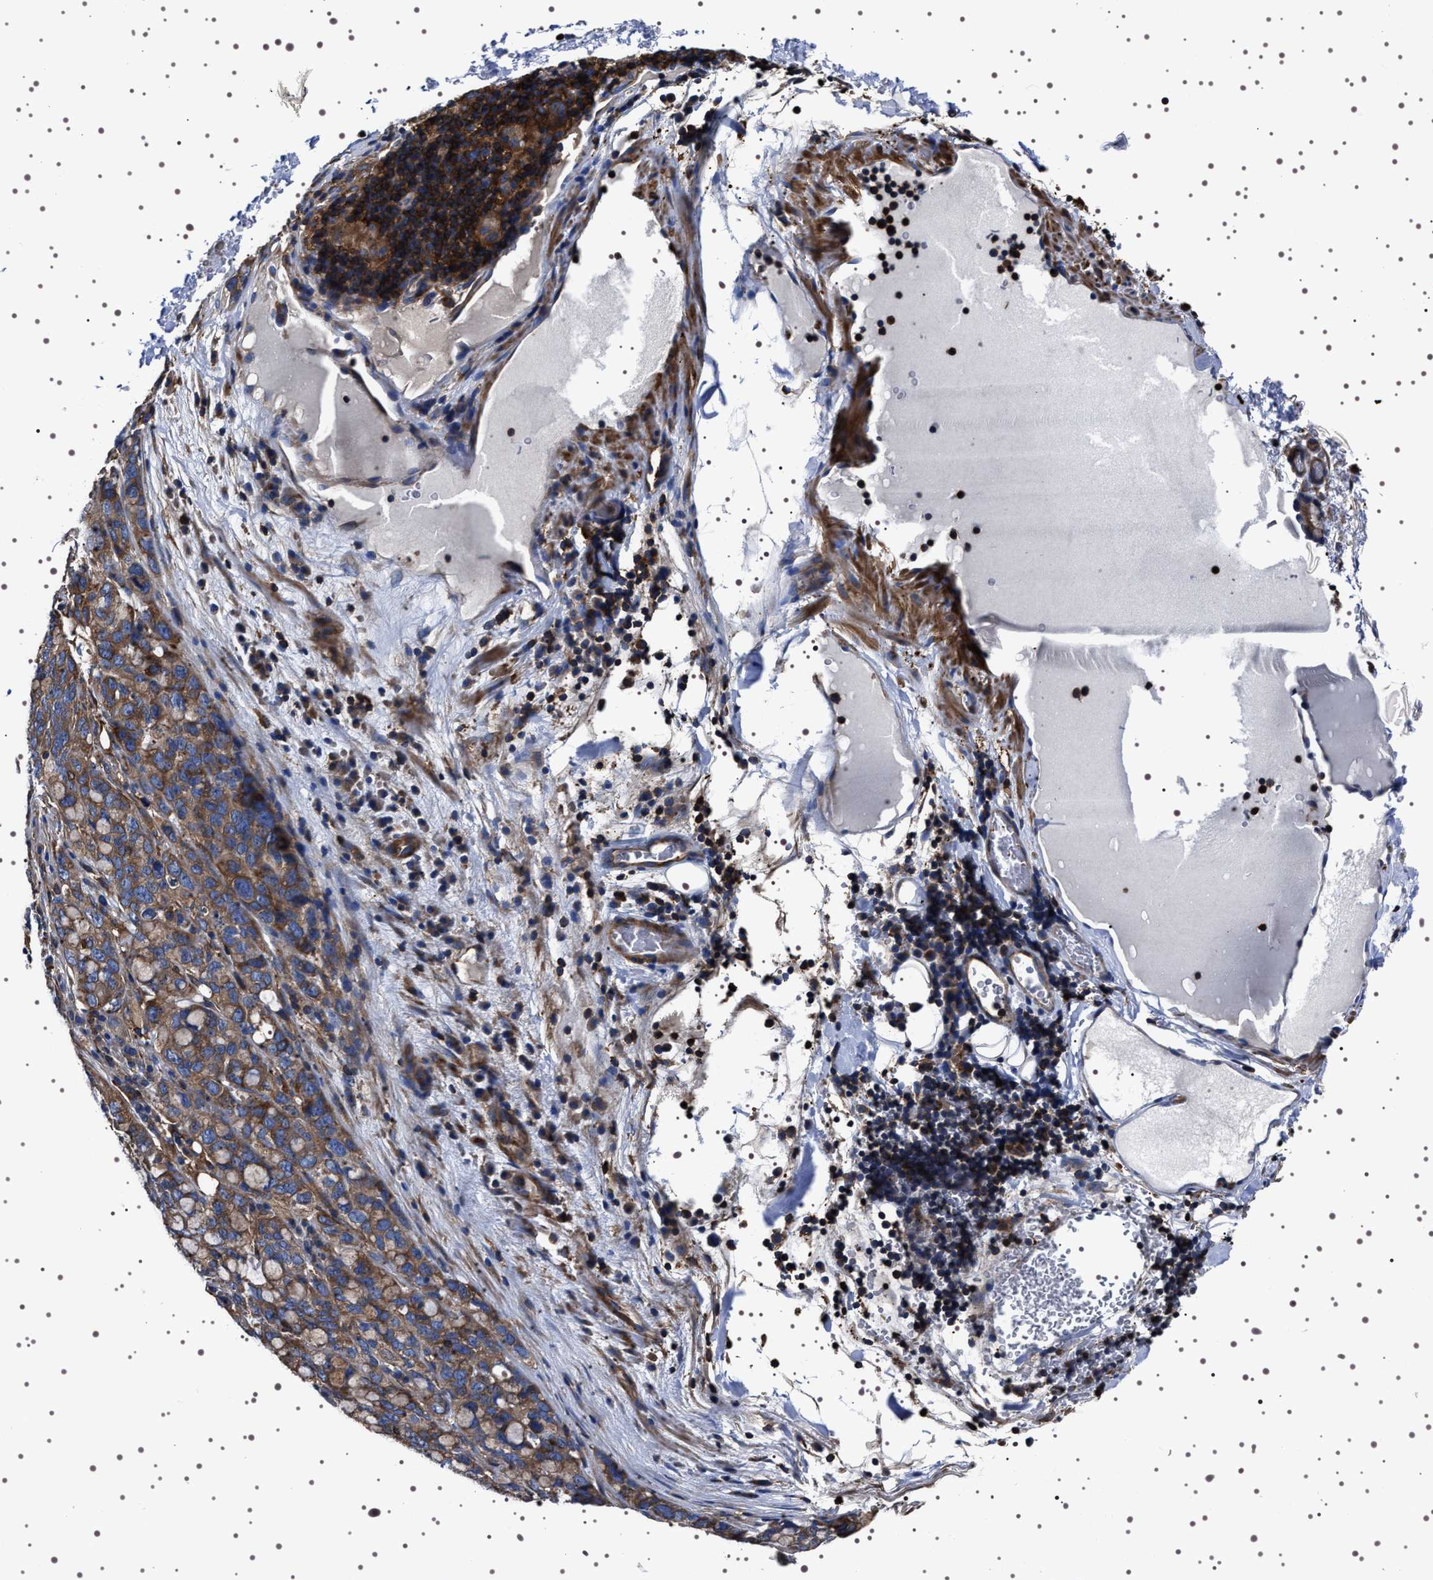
{"staining": {"intensity": "moderate", "quantity": ">75%", "location": "cytoplasmic/membranous"}, "tissue": "stomach cancer", "cell_type": "Tumor cells", "image_type": "cancer", "snomed": [{"axis": "morphology", "description": "Adenocarcinoma, NOS"}, {"axis": "topography", "description": "Stomach, lower"}], "caption": "Protein expression analysis of stomach cancer shows moderate cytoplasmic/membranous staining in approximately >75% of tumor cells. (DAB IHC, brown staining for protein, blue staining for nuclei).", "gene": "WDR1", "patient": {"sex": "male", "age": 84}}